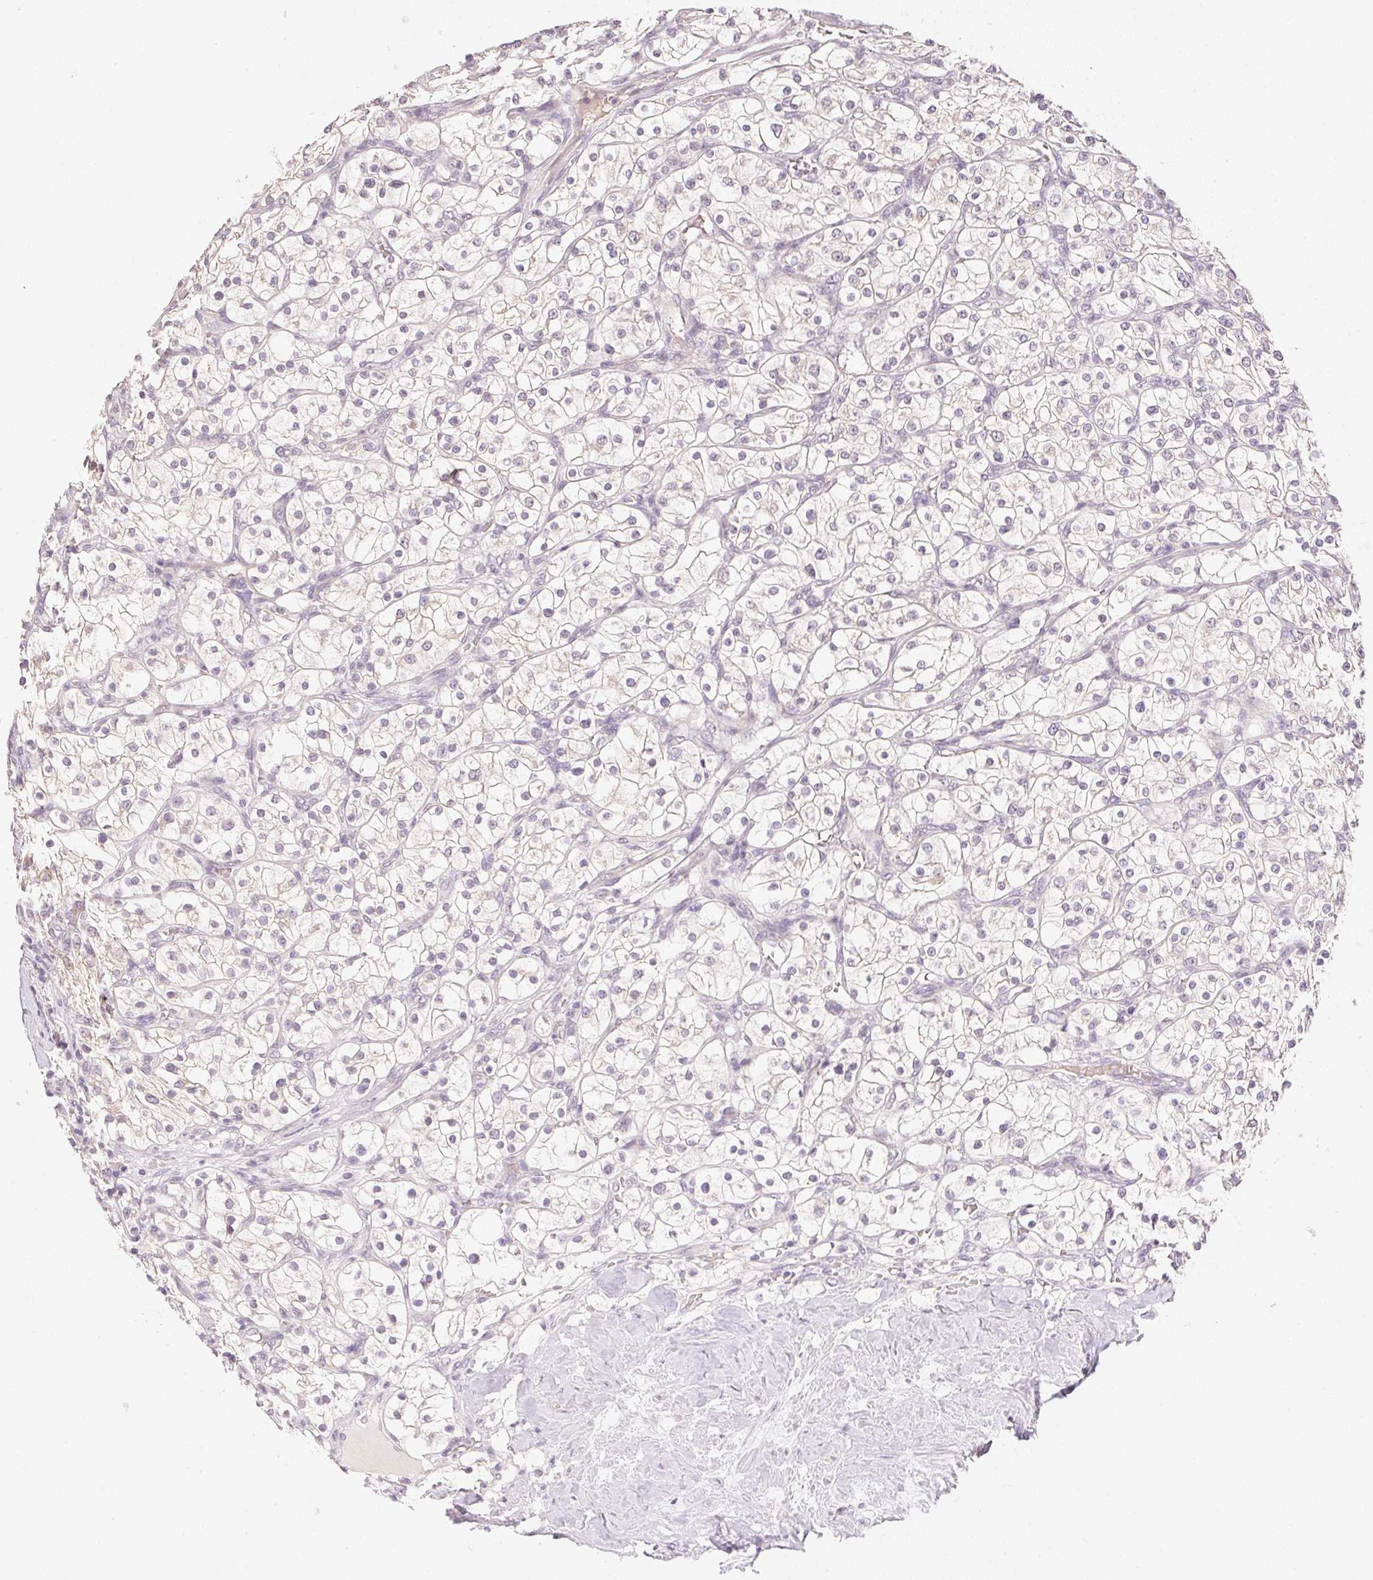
{"staining": {"intensity": "negative", "quantity": "none", "location": "none"}, "tissue": "renal cancer", "cell_type": "Tumor cells", "image_type": "cancer", "snomed": [{"axis": "morphology", "description": "Adenocarcinoma, NOS"}, {"axis": "topography", "description": "Kidney"}], "caption": "This histopathology image is of adenocarcinoma (renal) stained with immunohistochemistry to label a protein in brown with the nuclei are counter-stained blue. There is no expression in tumor cells.", "gene": "DHCR24", "patient": {"sex": "male", "age": 80}}